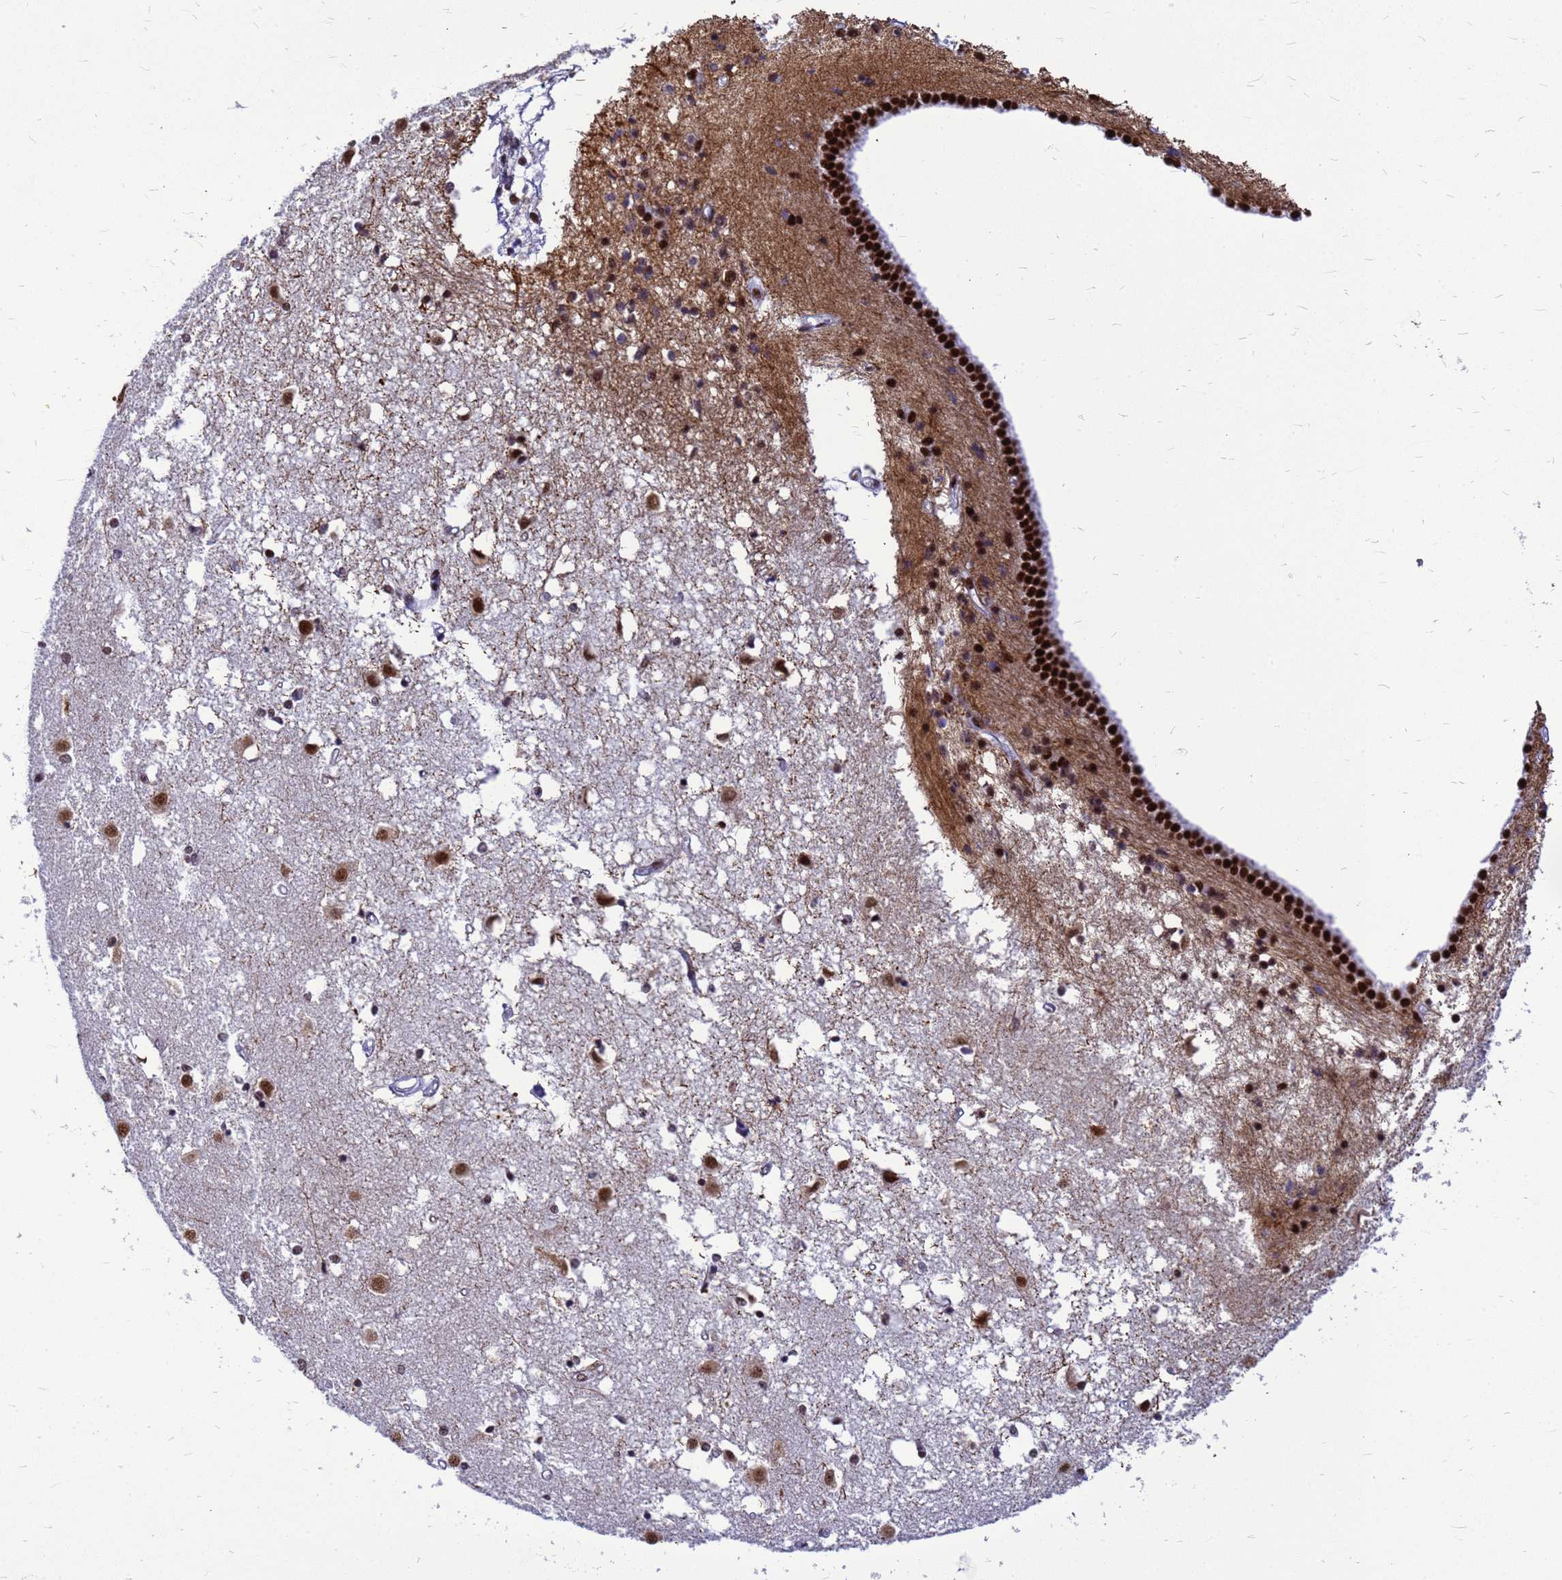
{"staining": {"intensity": "moderate", "quantity": "25%-75%", "location": "nuclear"}, "tissue": "caudate", "cell_type": "Glial cells", "image_type": "normal", "snomed": [{"axis": "morphology", "description": "Normal tissue, NOS"}, {"axis": "topography", "description": "Lateral ventricle wall"}], "caption": "Protein expression analysis of unremarkable human caudate reveals moderate nuclear staining in about 25%-75% of glial cells. (IHC, brightfield microscopy, high magnification).", "gene": "SART3", "patient": {"sex": "male", "age": 45}}